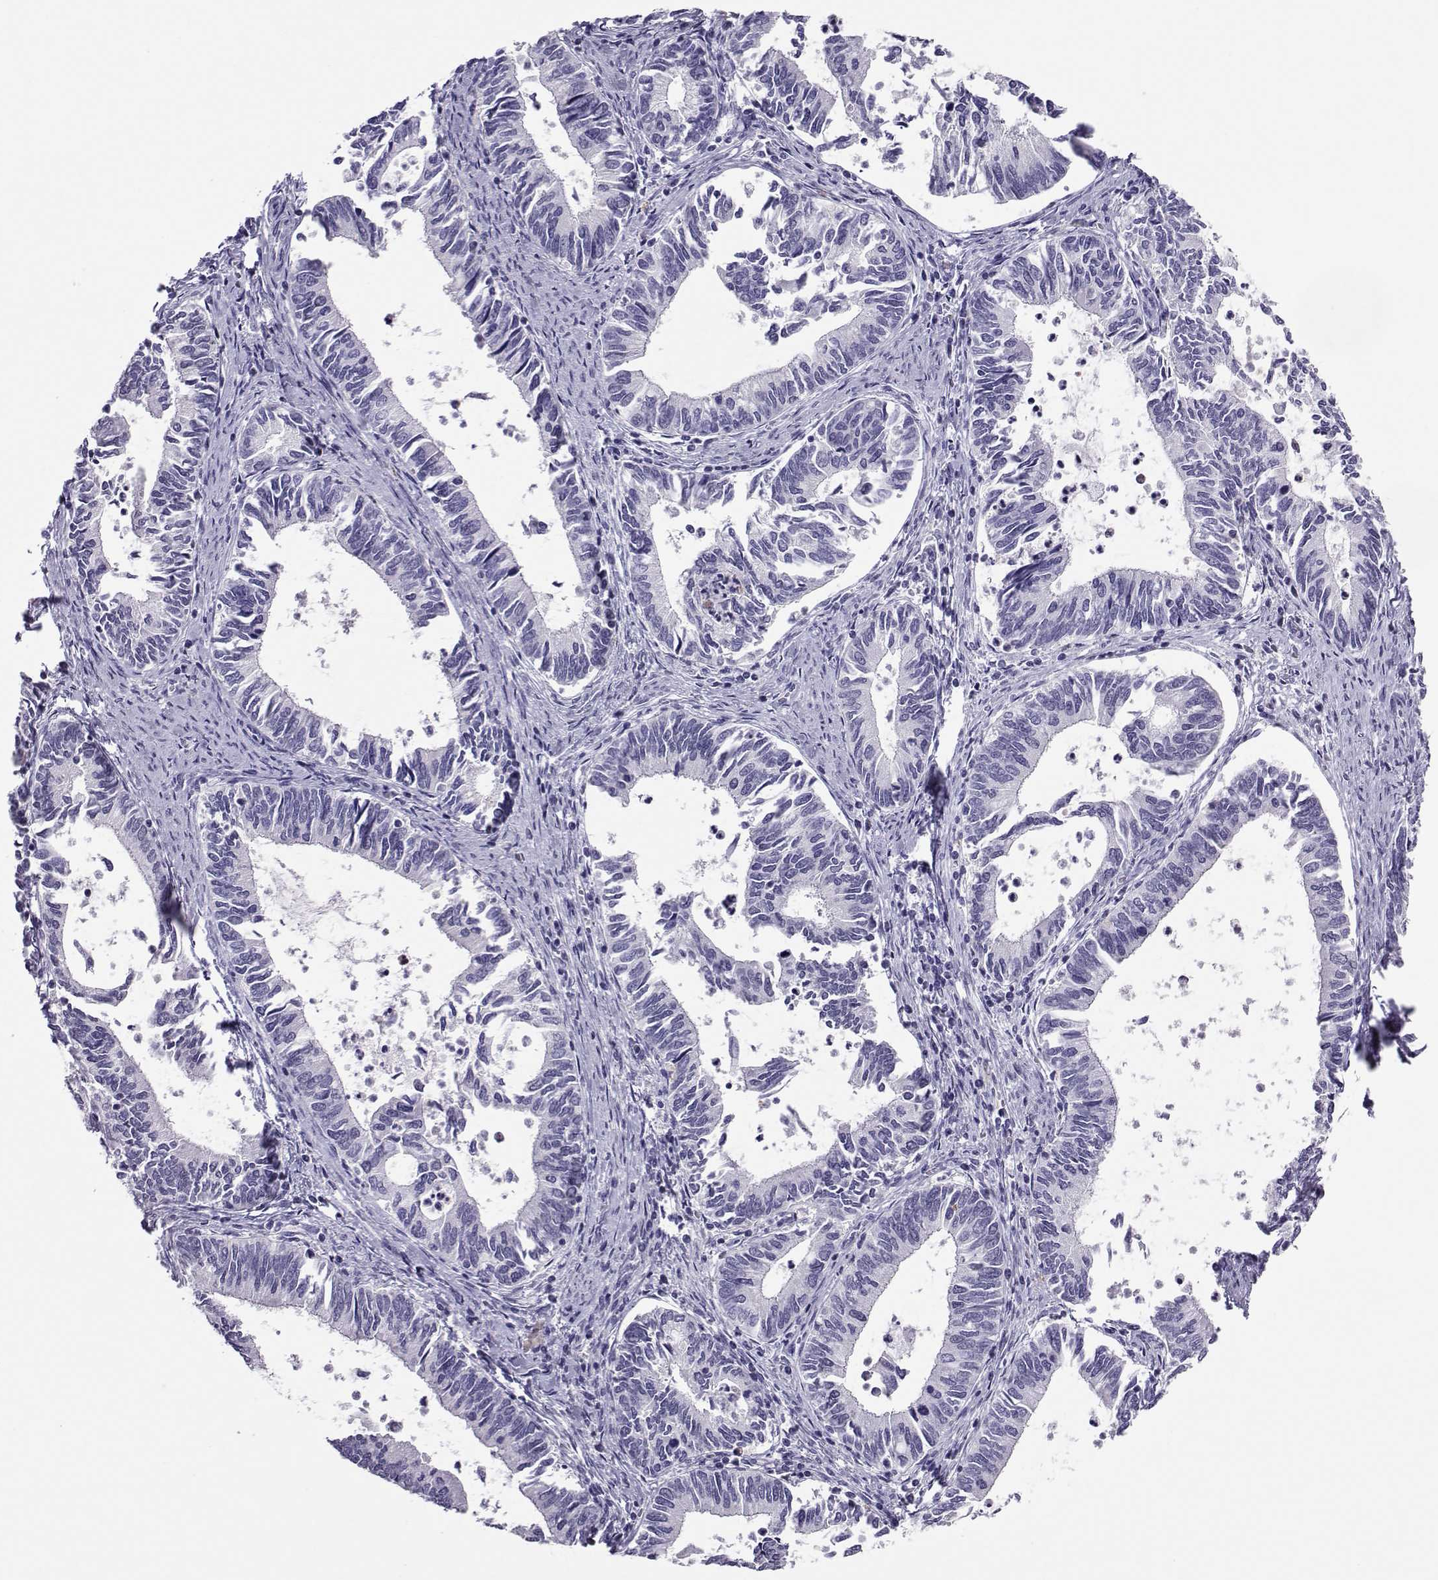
{"staining": {"intensity": "negative", "quantity": "none", "location": "none"}, "tissue": "cervical cancer", "cell_type": "Tumor cells", "image_type": "cancer", "snomed": [{"axis": "morphology", "description": "Adenocarcinoma, NOS"}, {"axis": "topography", "description": "Cervix"}], "caption": "Histopathology image shows no significant protein staining in tumor cells of adenocarcinoma (cervical). (Stains: DAB (3,3'-diaminobenzidine) immunohistochemistry with hematoxylin counter stain, Microscopy: brightfield microscopy at high magnification).", "gene": "TRPM7", "patient": {"sex": "female", "age": 42}}